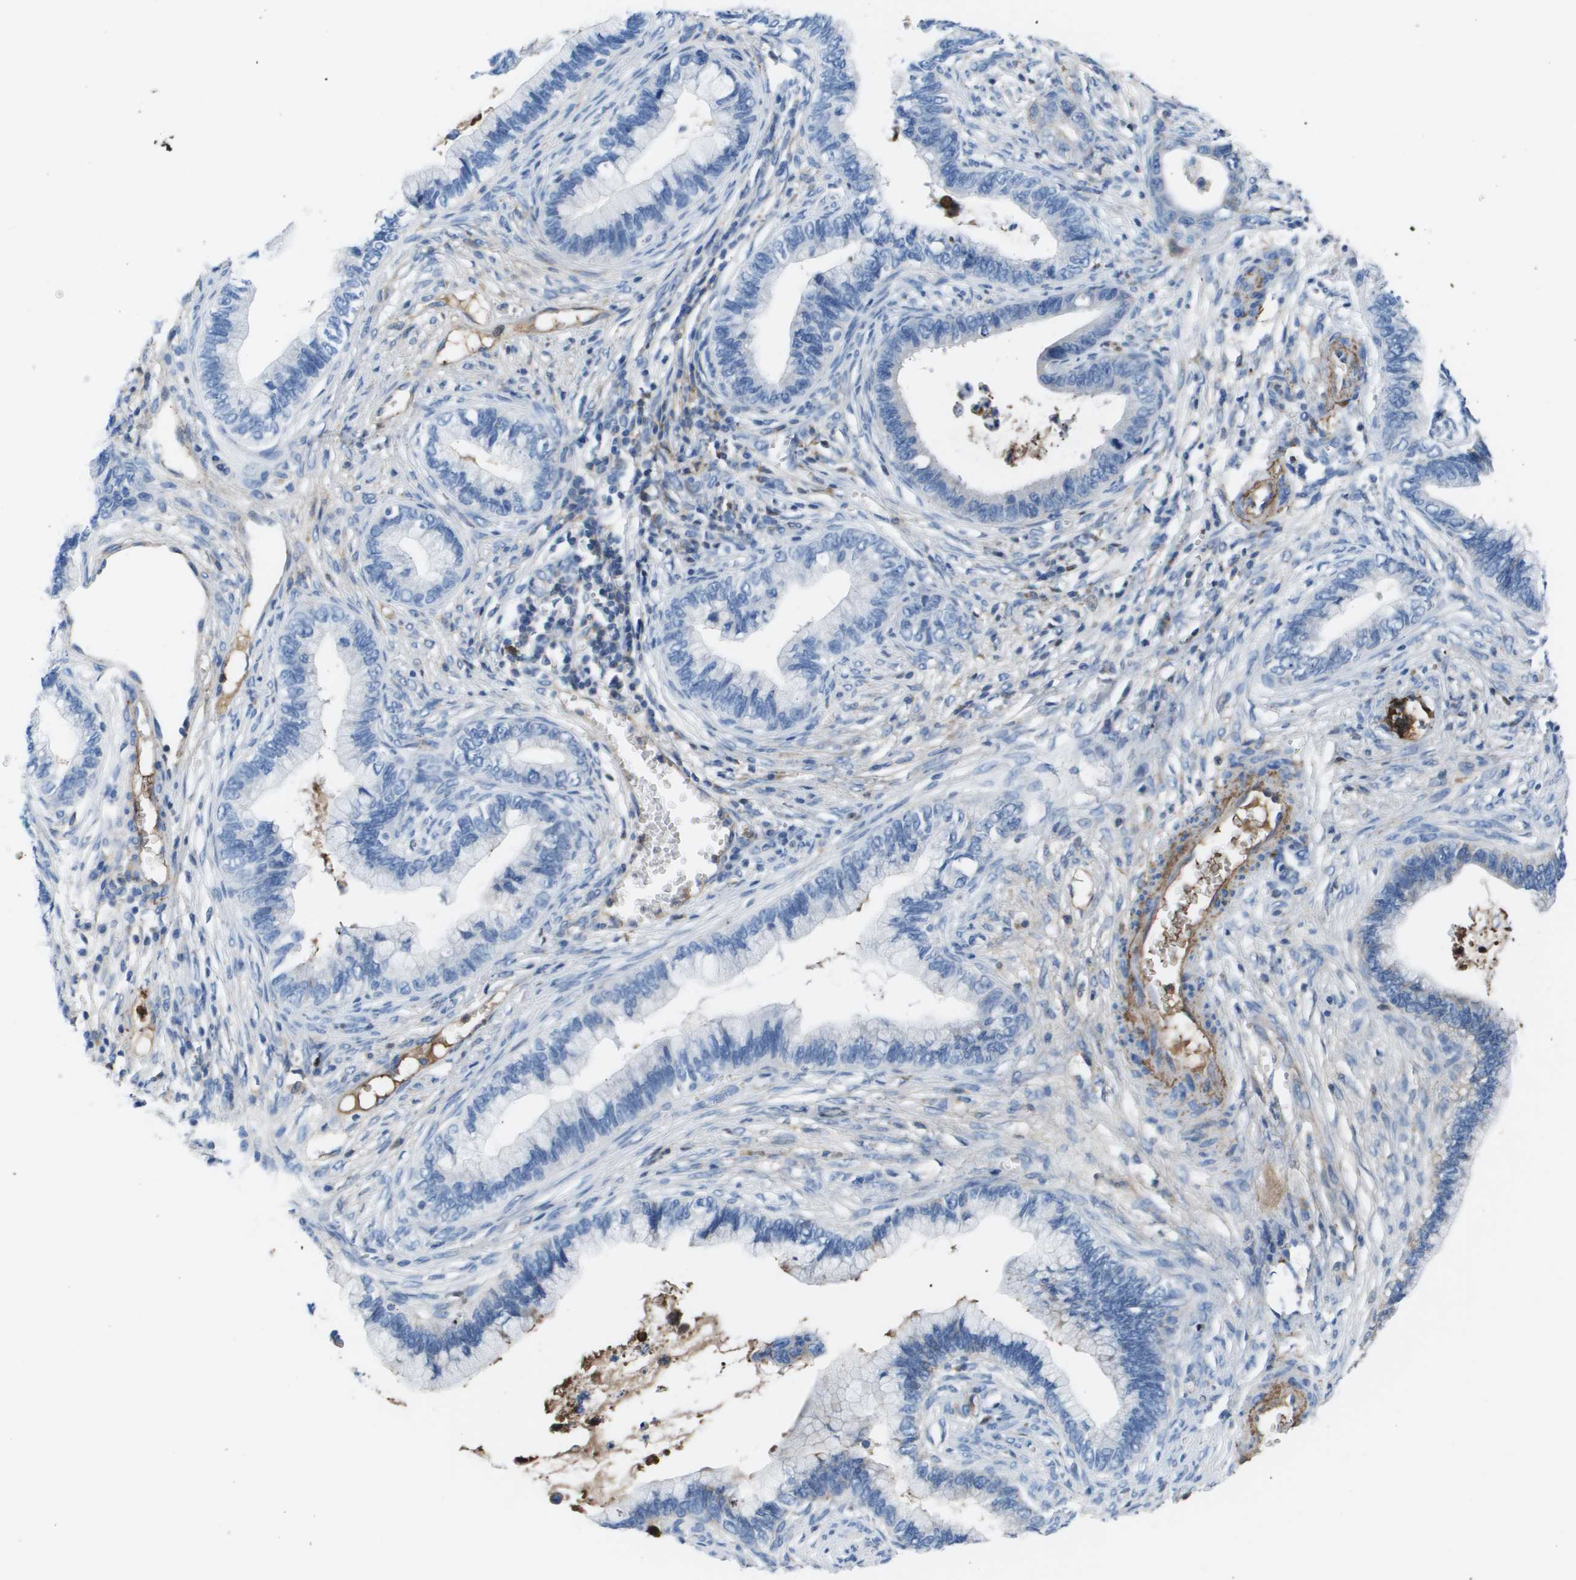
{"staining": {"intensity": "negative", "quantity": "none", "location": "none"}, "tissue": "cervical cancer", "cell_type": "Tumor cells", "image_type": "cancer", "snomed": [{"axis": "morphology", "description": "Adenocarcinoma, NOS"}, {"axis": "topography", "description": "Cervix"}], "caption": "Tumor cells are negative for brown protein staining in adenocarcinoma (cervical).", "gene": "VTN", "patient": {"sex": "female", "age": 44}}